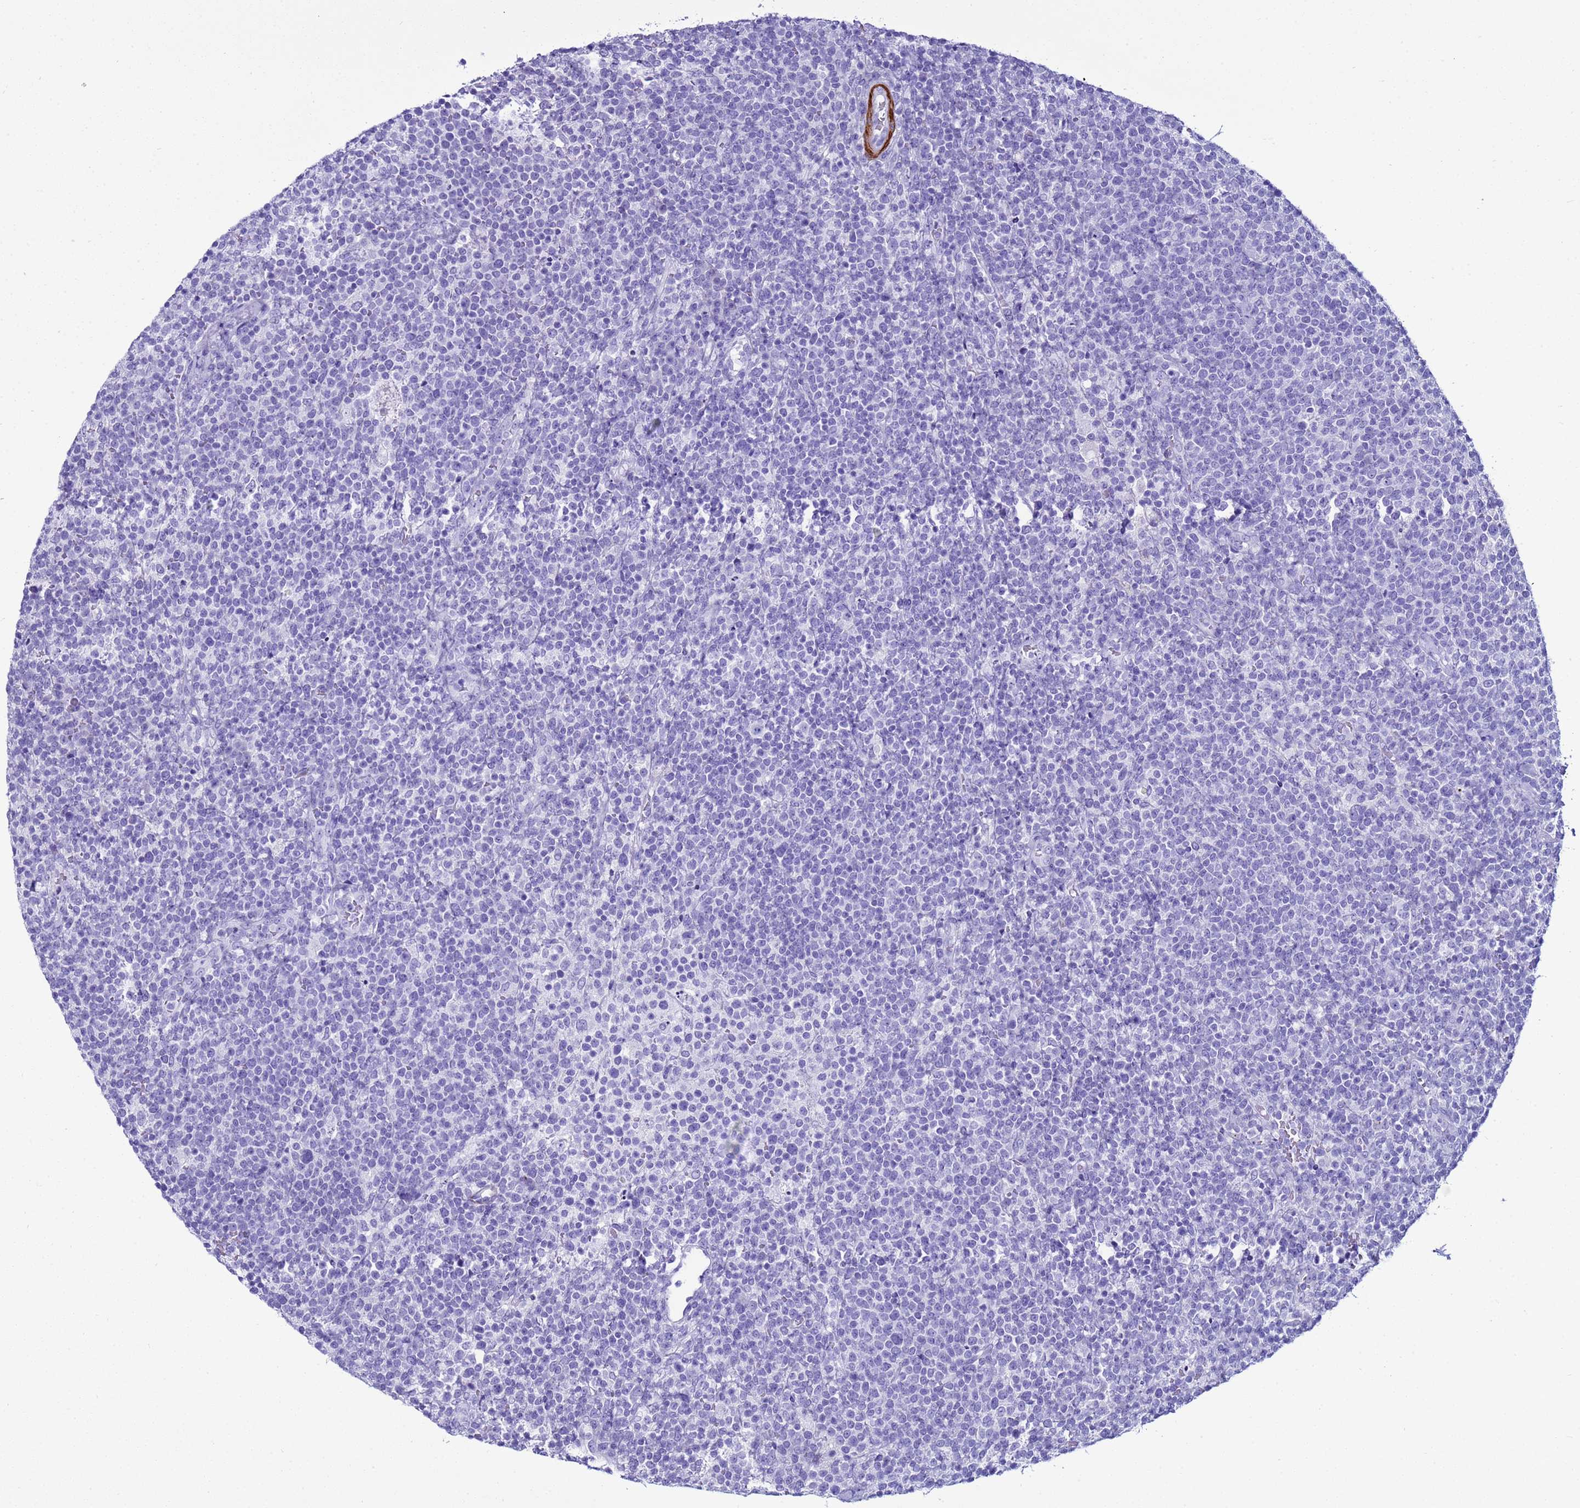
{"staining": {"intensity": "negative", "quantity": "none", "location": "none"}, "tissue": "lymphoma", "cell_type": "Tumor cells", "image_type": "cancer", "snomed": [{"axis": "morphology", "description": "Malignant lymphoma, non-Hodgkin's type, High grade"}, {"axis": "topography", "description": "Lymph node"}], "caption": "Immunohistochemical staining of lymphoma reveals no significant staining in tumor cells.", "gene": "LCMT1", "patient": {"sex": "male", "age": 61}}